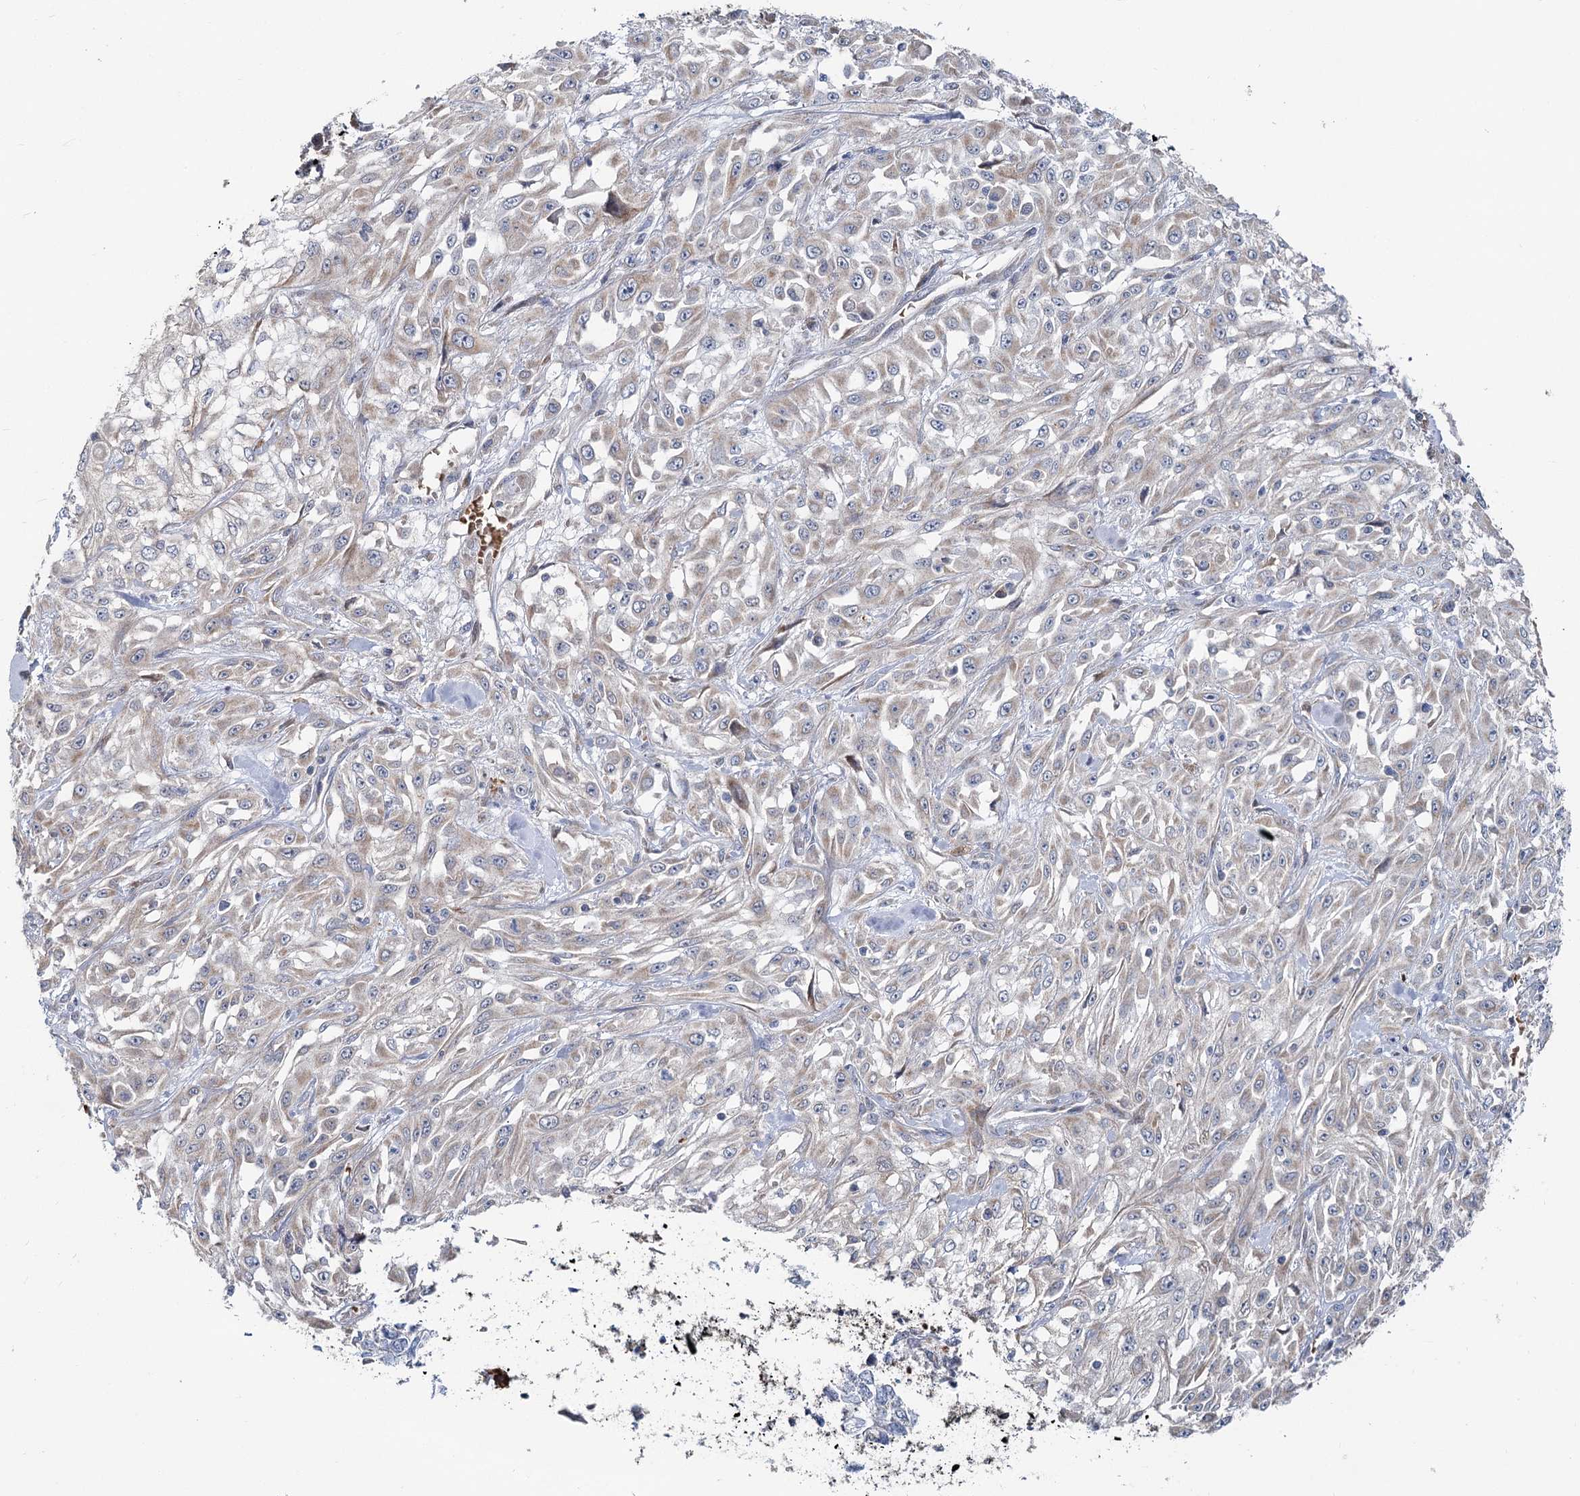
{"staining": {"intensity": "weak", "quantity": "25%-75%", "location": "cytoplasmic/membranous"}, "tissue": "skin cancer", "cell_type": "Tumor cells", "image_type": "cancer", "snomed": [{"axis": "morphology", "description": "Squamous cell carcinoma, NOS"}, {"axis": "morphology", "description": "Squamous cell carcinoma, metastatic, NOS"}, {"axis": "topography", "description": "Skin"}, {"axis": "topography", "description": "Lymph node"}], "caption": "Protein expression analysis of squamous cell carcinoma (skin) demonstrates weak cytoplasmic/membranous staining in about 25%-75% of tumor cells.", "gene": "CIB4", "patient": {"sex": "male", "age": 75}}